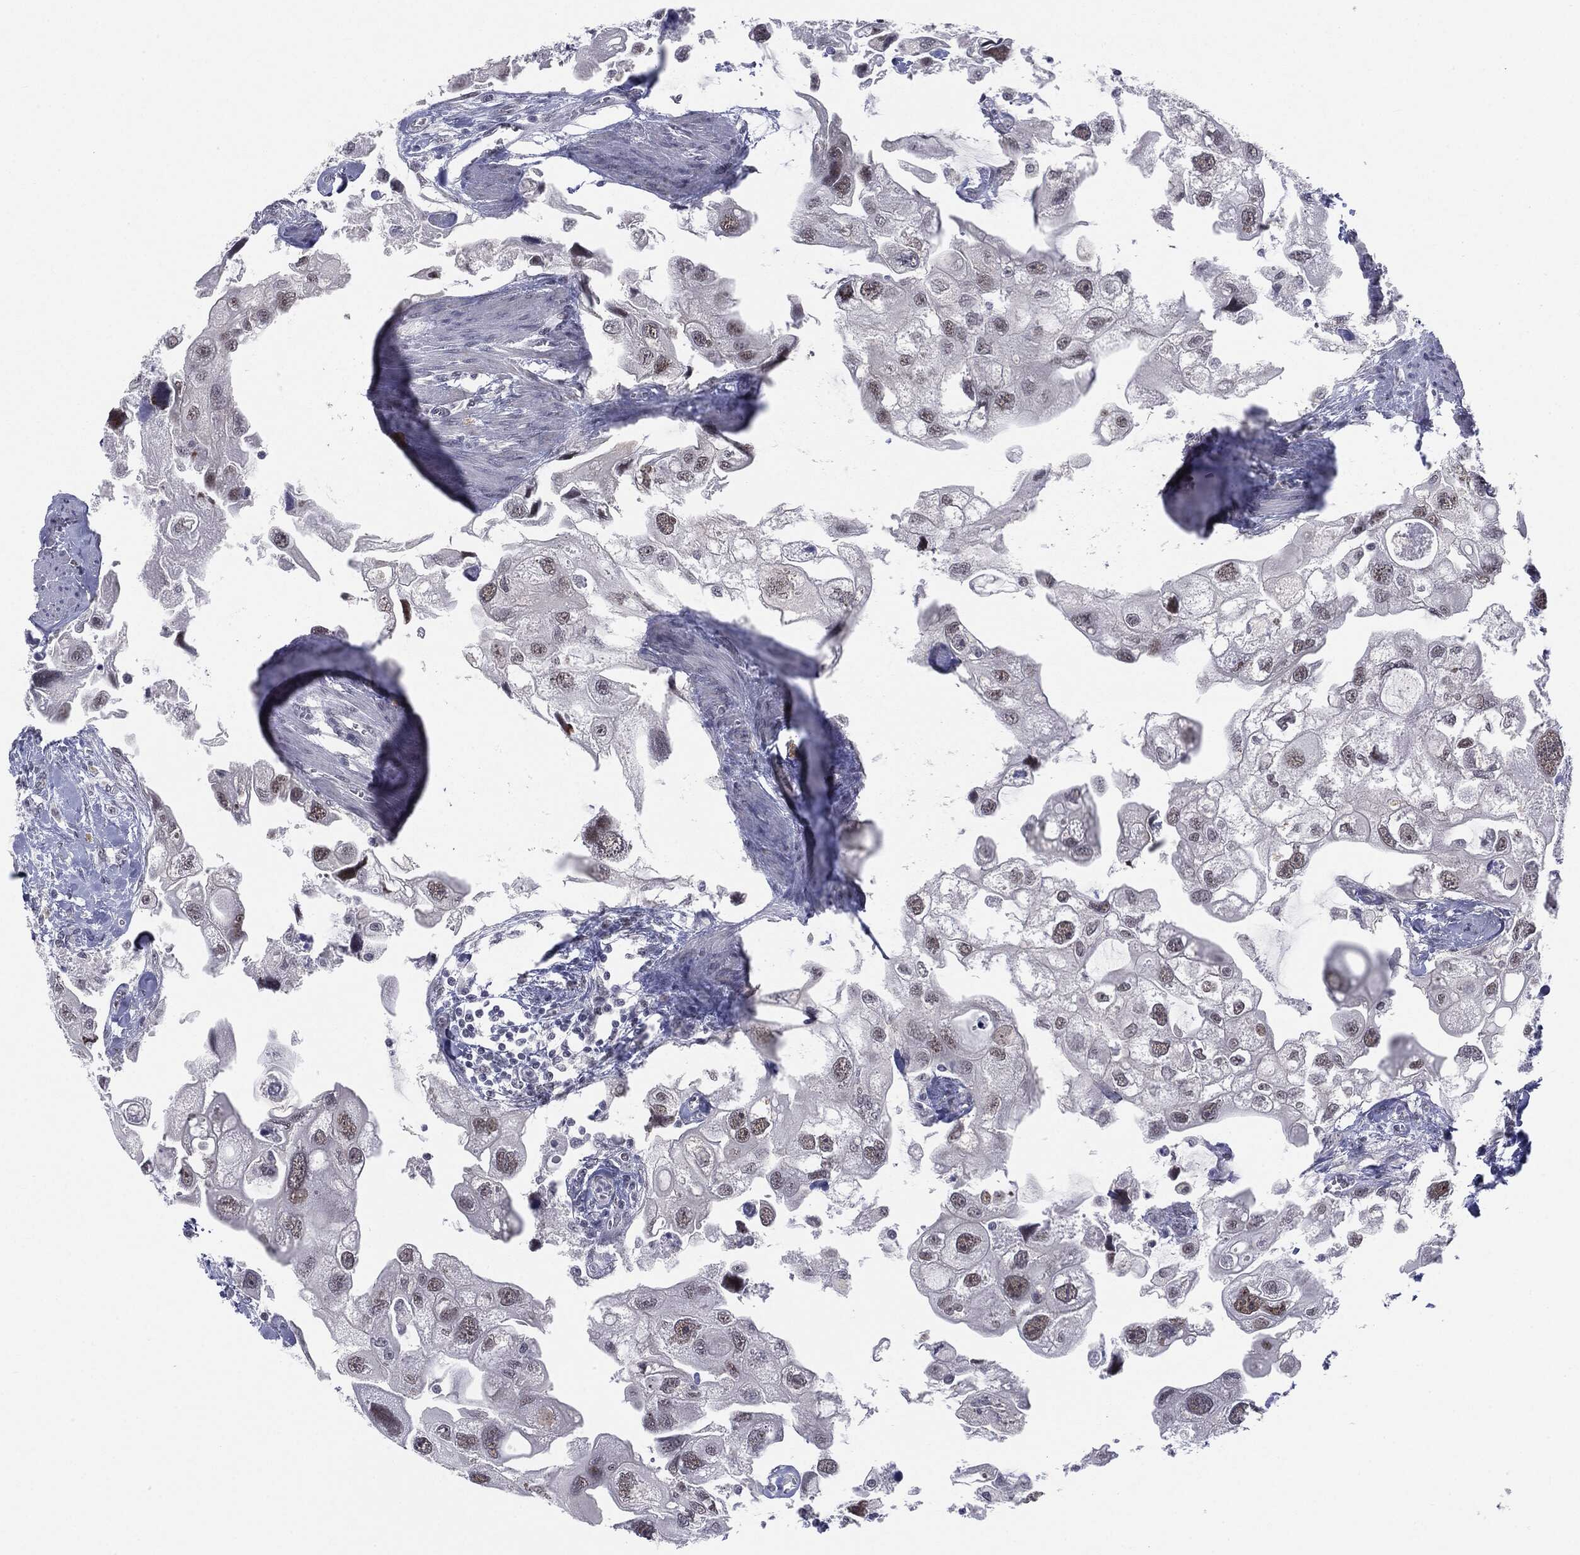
{"staining": {"intensity": "negative", "quantity": "none", "location": "none"}, "tissue": "urothelial cancer", "cell_type": "Tumor cells", "image_type": "cancer", "snomed": [{"axis": "morphology", "description": "Urothelial carcinoma, High grade"}, {"axis": "topography", "description": "Urinary bladder"}], "caption": "Tumor cells show no significant protein positivity in urothelial cancer.", "gene": "SLC5A5", "patient": {"sex": "male", "age": 59}}